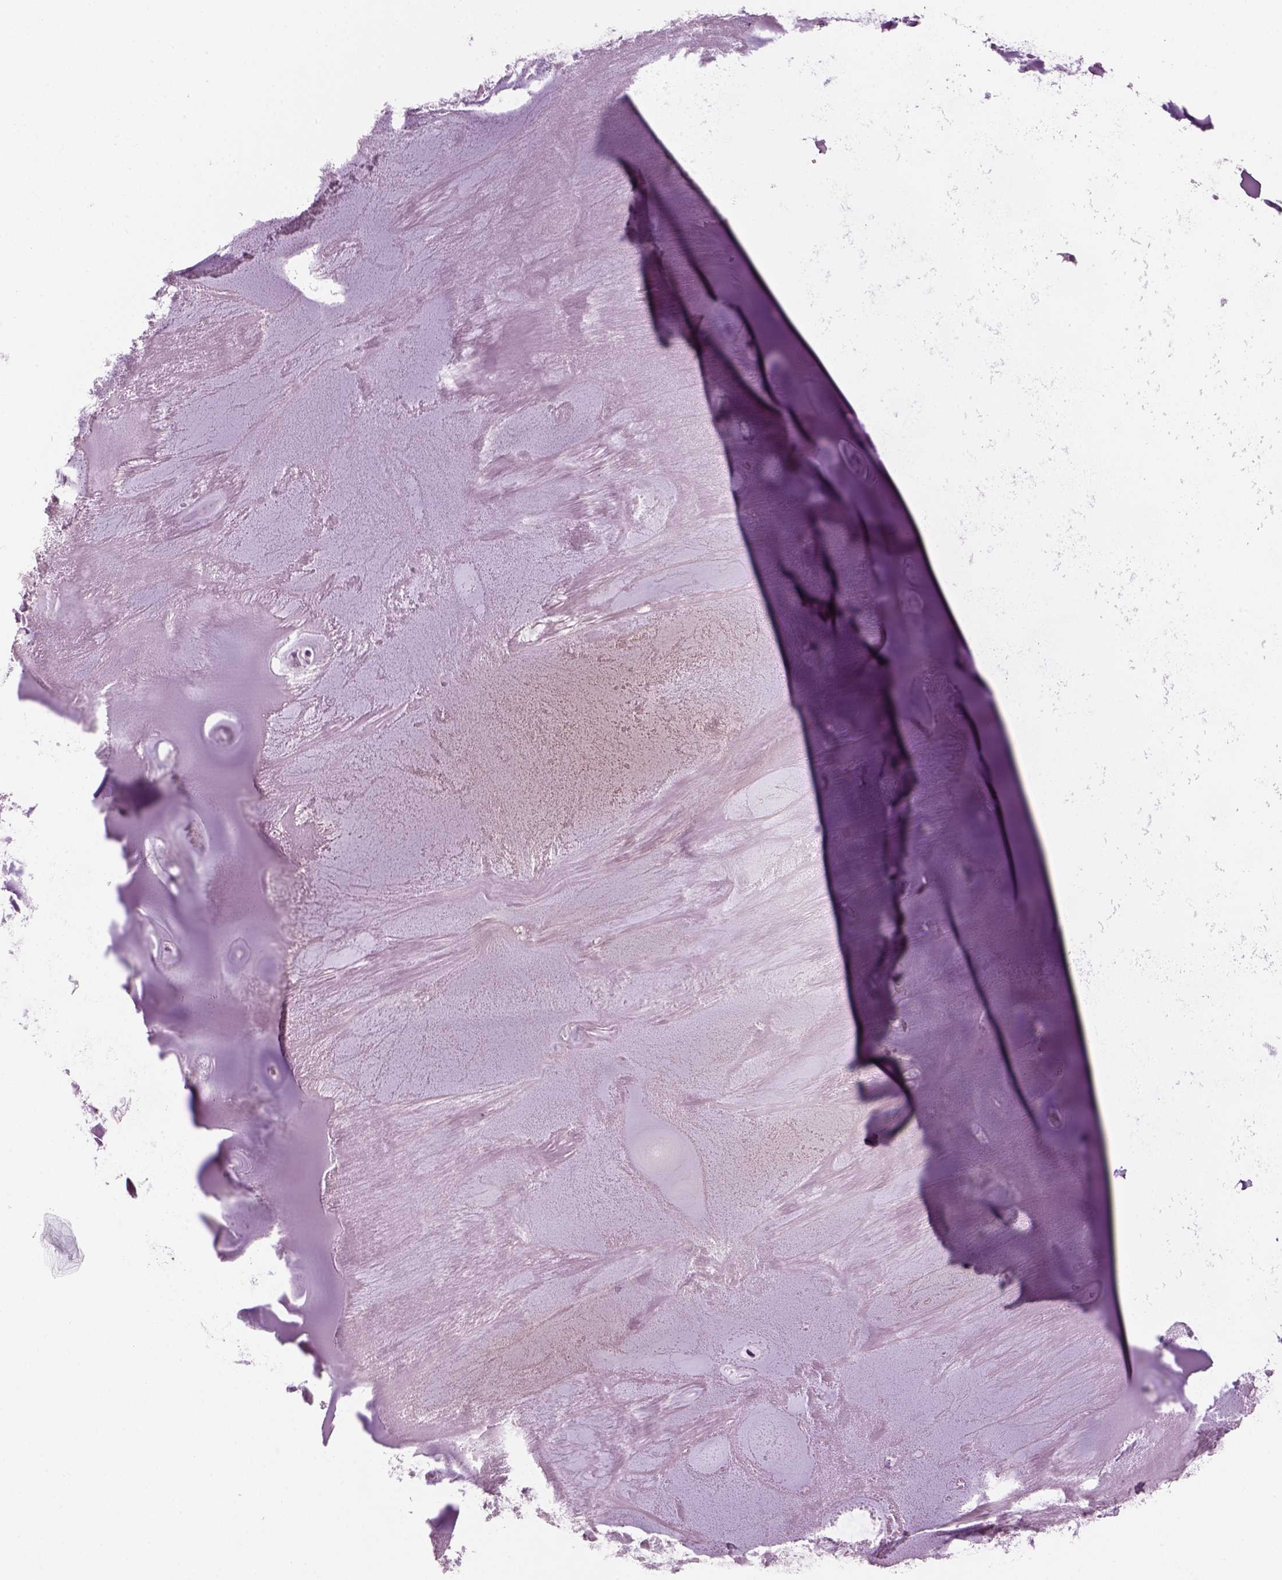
{"staining": {"intensity": "negative", "quantity": "none", "location": "none"}, "tissue": "soft tissue", "cell_type": "Chondrocytes", "image_type": "normal", "snomed": [{"axis": "morphology", "description": "Normal tissue, NOS"}, {"axis": "morphology", "description": "Squamous cell carcinoma, NOS"}, {"axis": "topography", "description": "Cartilage tissue"}, {"axis": "topography", "description": "Lung"}], "caption": "Micrograph shows no protein positivity in chondrocytes of benign soft tissue.", "gene": "SLC1A7", "patient": {"sex": "male", "age": 66}}